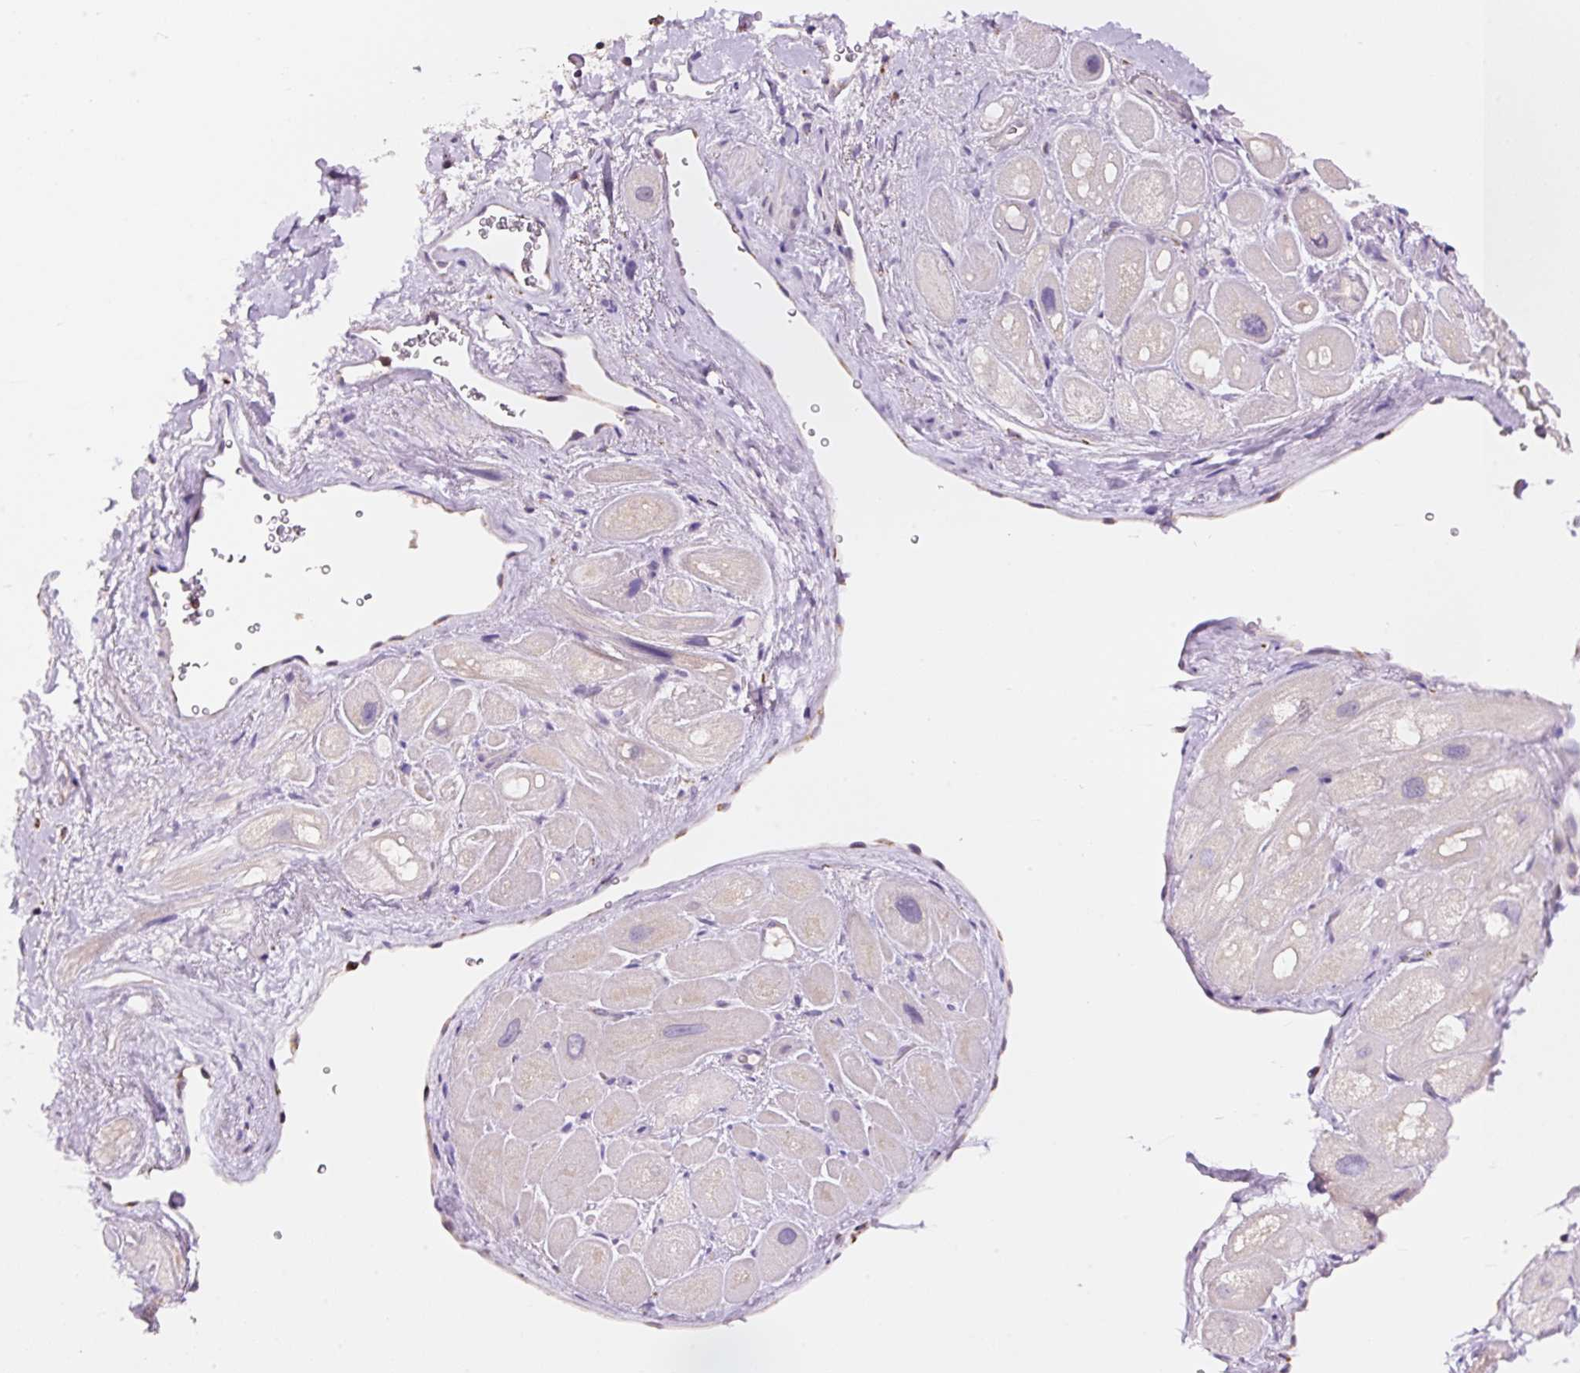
{"staining": {"intensity": "weak", "quantity": "<25%", "location": "cytoplasmic/membranous"}, "tissue": "heart muscle", "cell_type": "Cardiomyocytes", "image_type": "normal", "snomed": [{"axis": "morphology", "description": "Normal tissue, NOS"}, {"axis": "topography", "description": "Heart"}], "caption": "Cardiomyocytes show no significant staining in normal heart muscle. The staining was performed using DAB to visualize the protein expression in brown, while the nuclei were stained in blue with hematoxylin (Magnification: 20x).", "gene": "PCK2", "patient": {"sex": "male", "age": 49}}